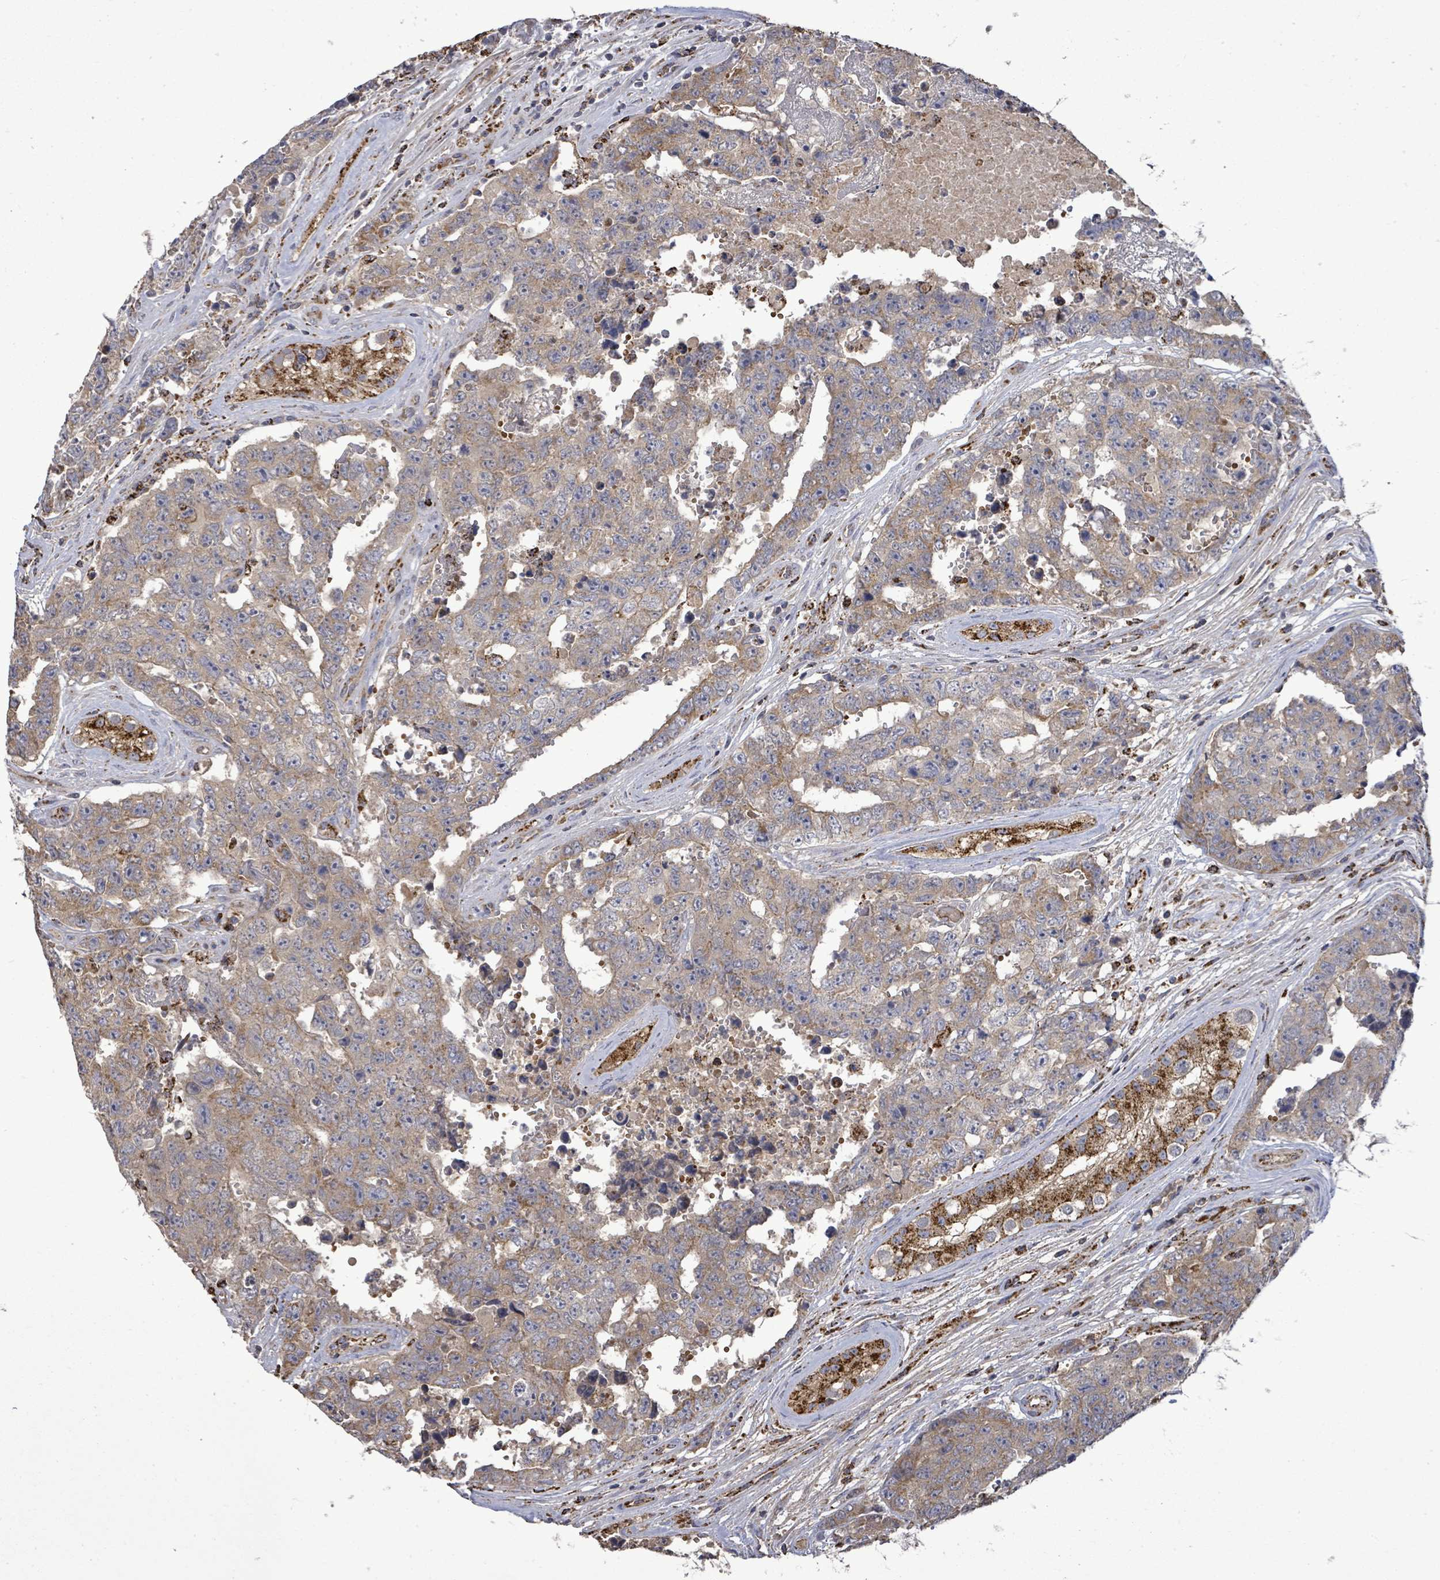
{"staining": {"intensity": "weak", "quantity": ">75%", "location": "cytoplasmic/membranous"}, "tissue": "testis cancer", "cell_type": "Tumor cells", "image_type": "cancer", "snomed": [{"axis": "morphology", "description": "Normal tissue, NOS"}, {"axis": "morphology", "description": "Carcinoma, Embryonal, NOS"}, {"axis": "topography", "description": "Testis"}, {"axis": "topography", "description": "Epididymis"}], "caption": "Immunohistochemistry (IHC) micrograph of neoplastic tissue: human testis cancer stained using immunohistochemistry displays low levels of weak protein expression localized specifically in the cytoplasmic/membranous of tumor cells, appearing as a cytoplasmic/membranous brown color.", "gene": "MTMR12", "patient": {"sex": "male", "age": 25}}